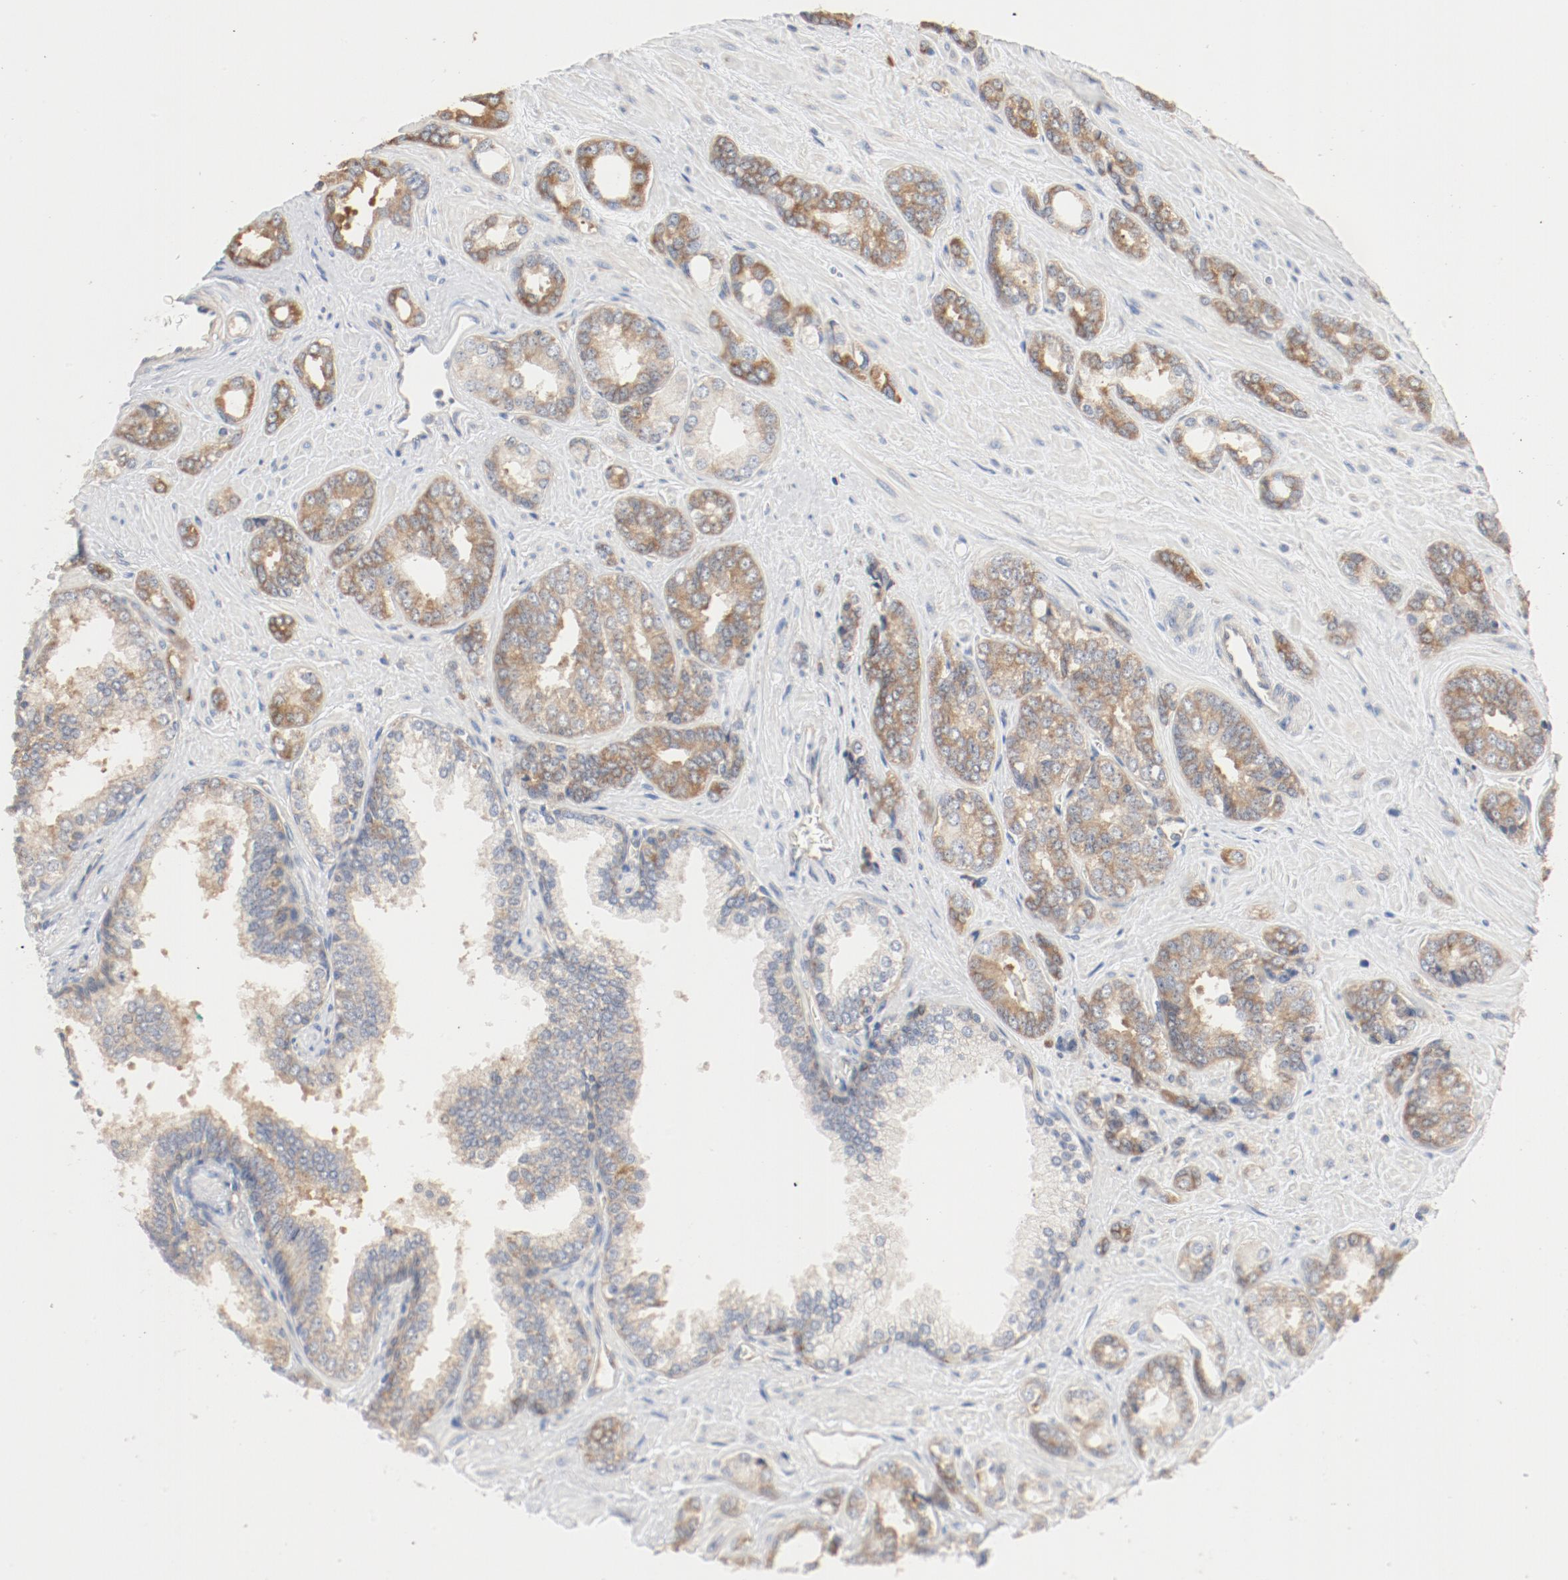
{"staining": {"intensity": "moderate", "quantity": ">75%", "location": "cytoplasmic/membranous"}, "tissue": "prostate cancer", "cell_type": "Tumor cells", "image_type": "cancer", "snomed": [{"axis": "morphology", "description": "Adenocarcinoma, High grade"}, {"axis": "topography", "description": "Prostate"}], "caption": "Immunohistochemical staining of human prostate adenocarcinoma (high-grade) displays medium levels of moderate cytoplasmic/membranous expression in about >75% of tumor cells.", "gene": "RPS6", "patient": {"sex": "male", "age": 67}}